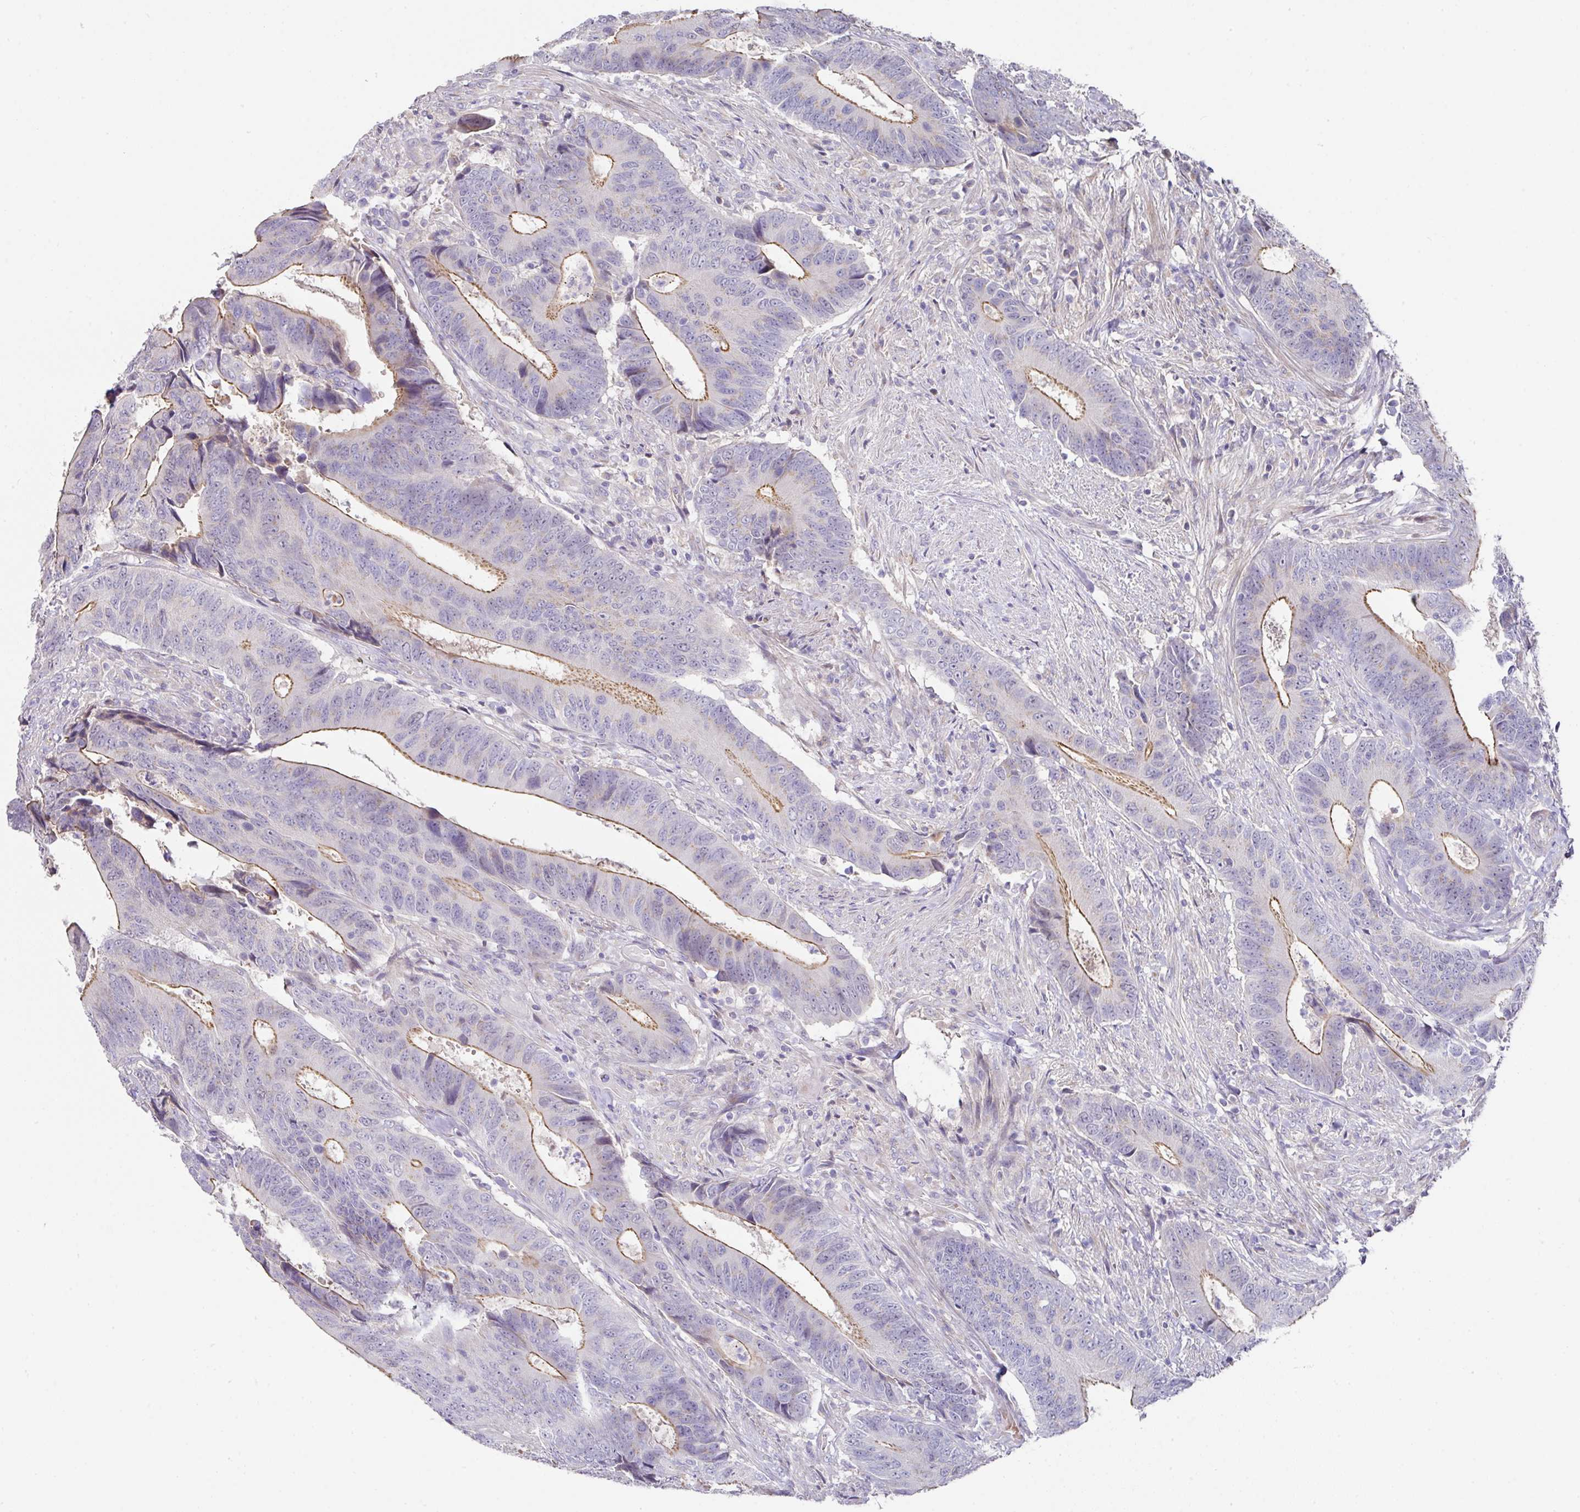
{"staining": {"intensity": "moderate", "quantity": "25%-75%", "location": "cytoplasmic/membranous"}, "tissue": "colorectal cancer", "cell_type": "Tumor cells", "image_type": "cancer", "snomed": [{"axis": "morphology", "description": "Adenocarcinoma, NOS"}, {"axis": "topography", "description": "Colon"}], "caption": "IHC histopathology image of neoplastic tissue: human colorectal cancer (adenocarcinoma) stained using immunohistochemistry (IHC) exhibits medium levels of moderate protein expression localized specifically in the cytoplasmic/membranous of tumor cells, appearing as a cytoplasmic/membranous brown color.", "gene": "TARM1", "patient": {"sex": "male", "age": 87}}